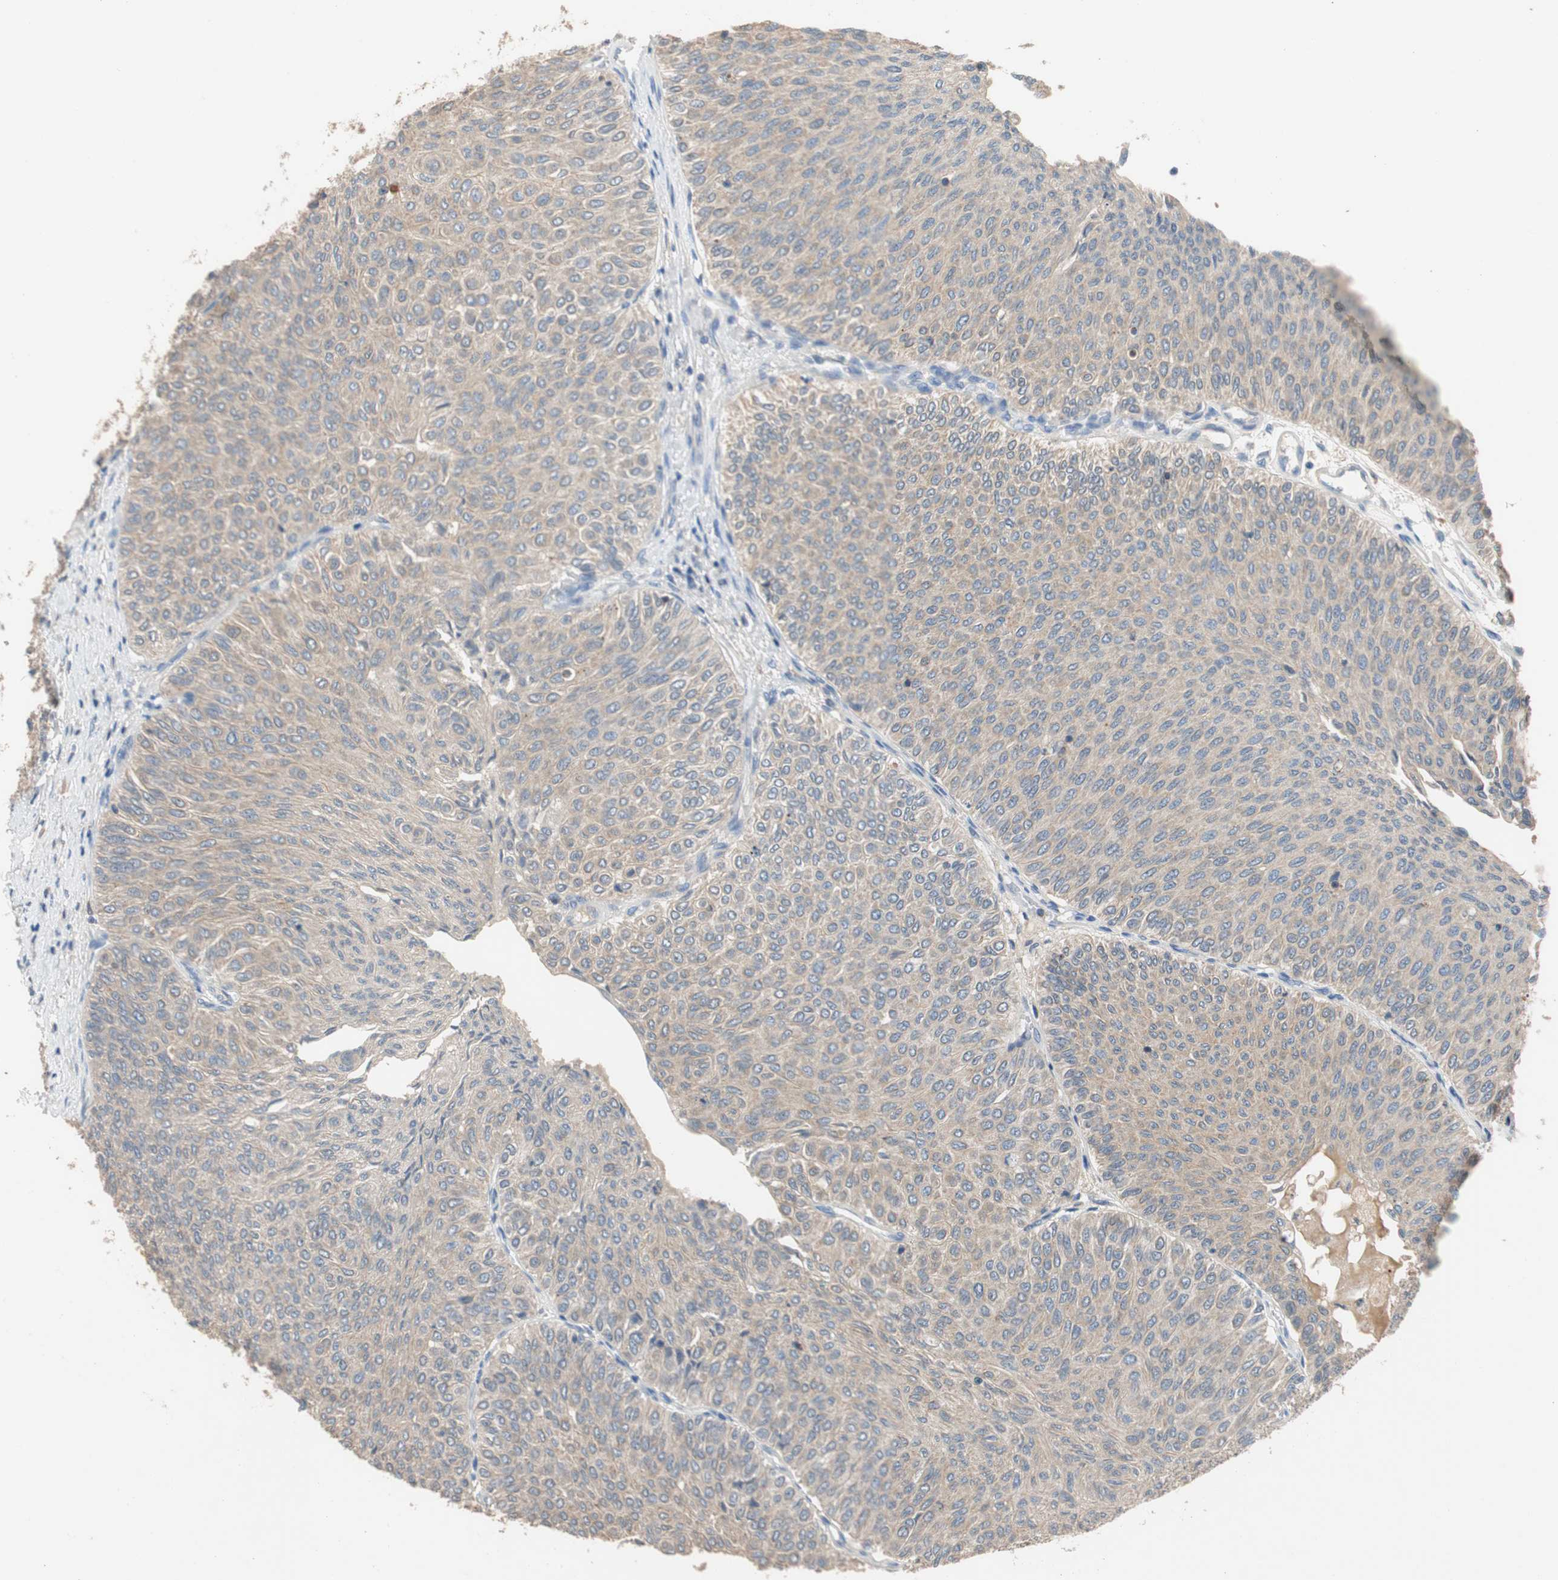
{"staining": {"intensity": "weak", "quantity": ">75%", "location": "cytoplasmic/membranous"}, "tissue": "urothelial cancer", "cell_type": "Tumor cells", "image_type": "cancer", "snomed": [{"axis": "morphology", "description": "Urothelial carcinoma, Low grade"}, {"axis": "topography", "description": "Urinary bladder"}], "caption": "The immunohistochemical stain highlights weak cytoplasmic/membranous staining in tumor cells of low-grade urothelial carcinoma tissue.", "gene": "ADAP1", "patient": {"sex": "male", "age": 78}}